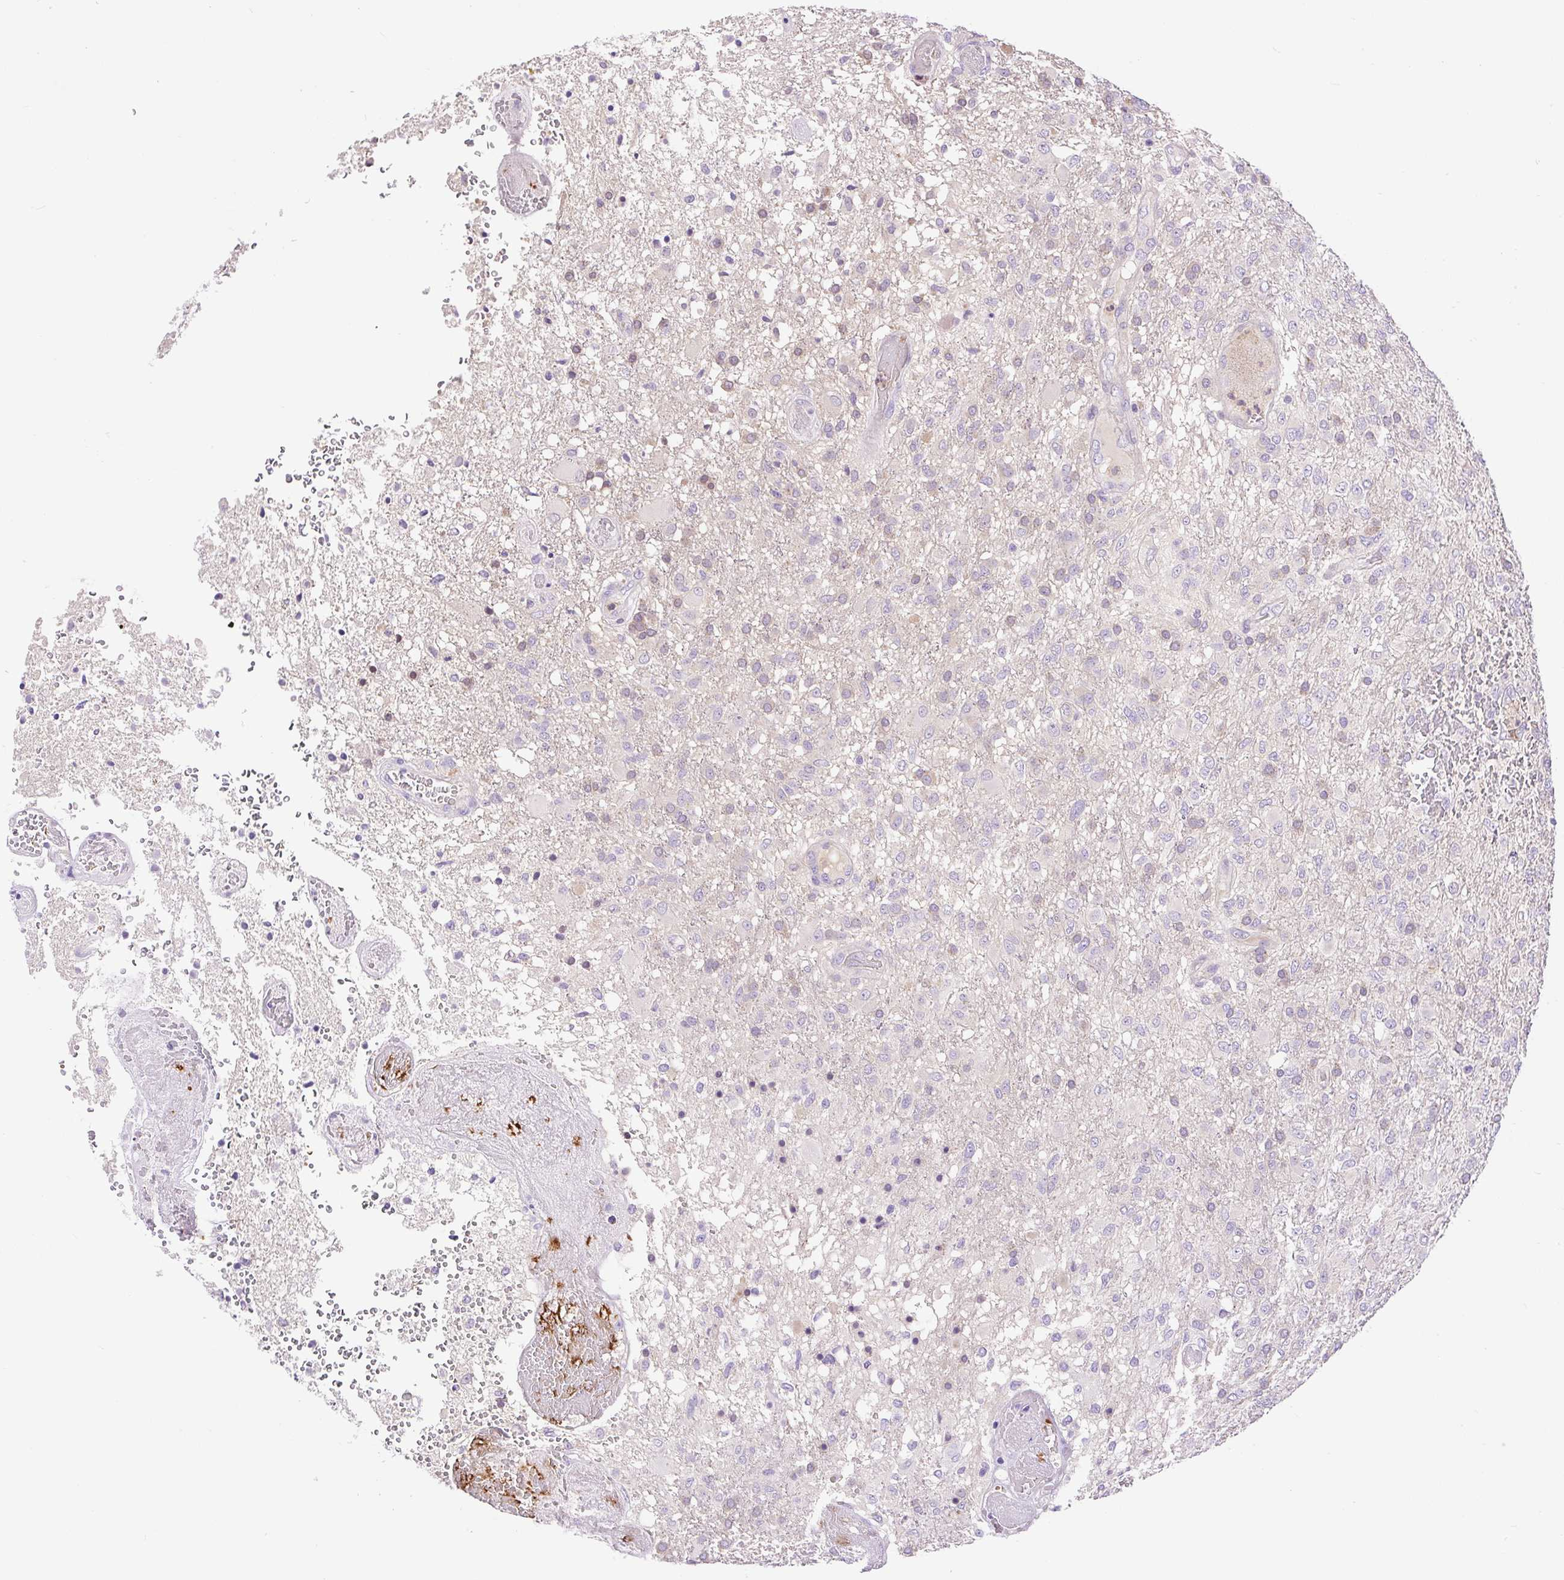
{"staining": {"intensity": "negative", "quantity": "none", "location": "none"}, "tissue": "glioma", "cell_type": "Tumor cells", "image_type": "cancer", "snomed": [{"axis": "morphology", "description": "Glioma, malignant, High grade"}, {"axis": "topography", "description": "Brain"}], "caption": "Immunohistochemistry image of malignant high-grade glioma stained for a protein (brown), which displays no staining in tumor cells. Nuclei are stained in blue.", "gene": "LHFPL5", "patient": {"sex": "female", "age": 74}}